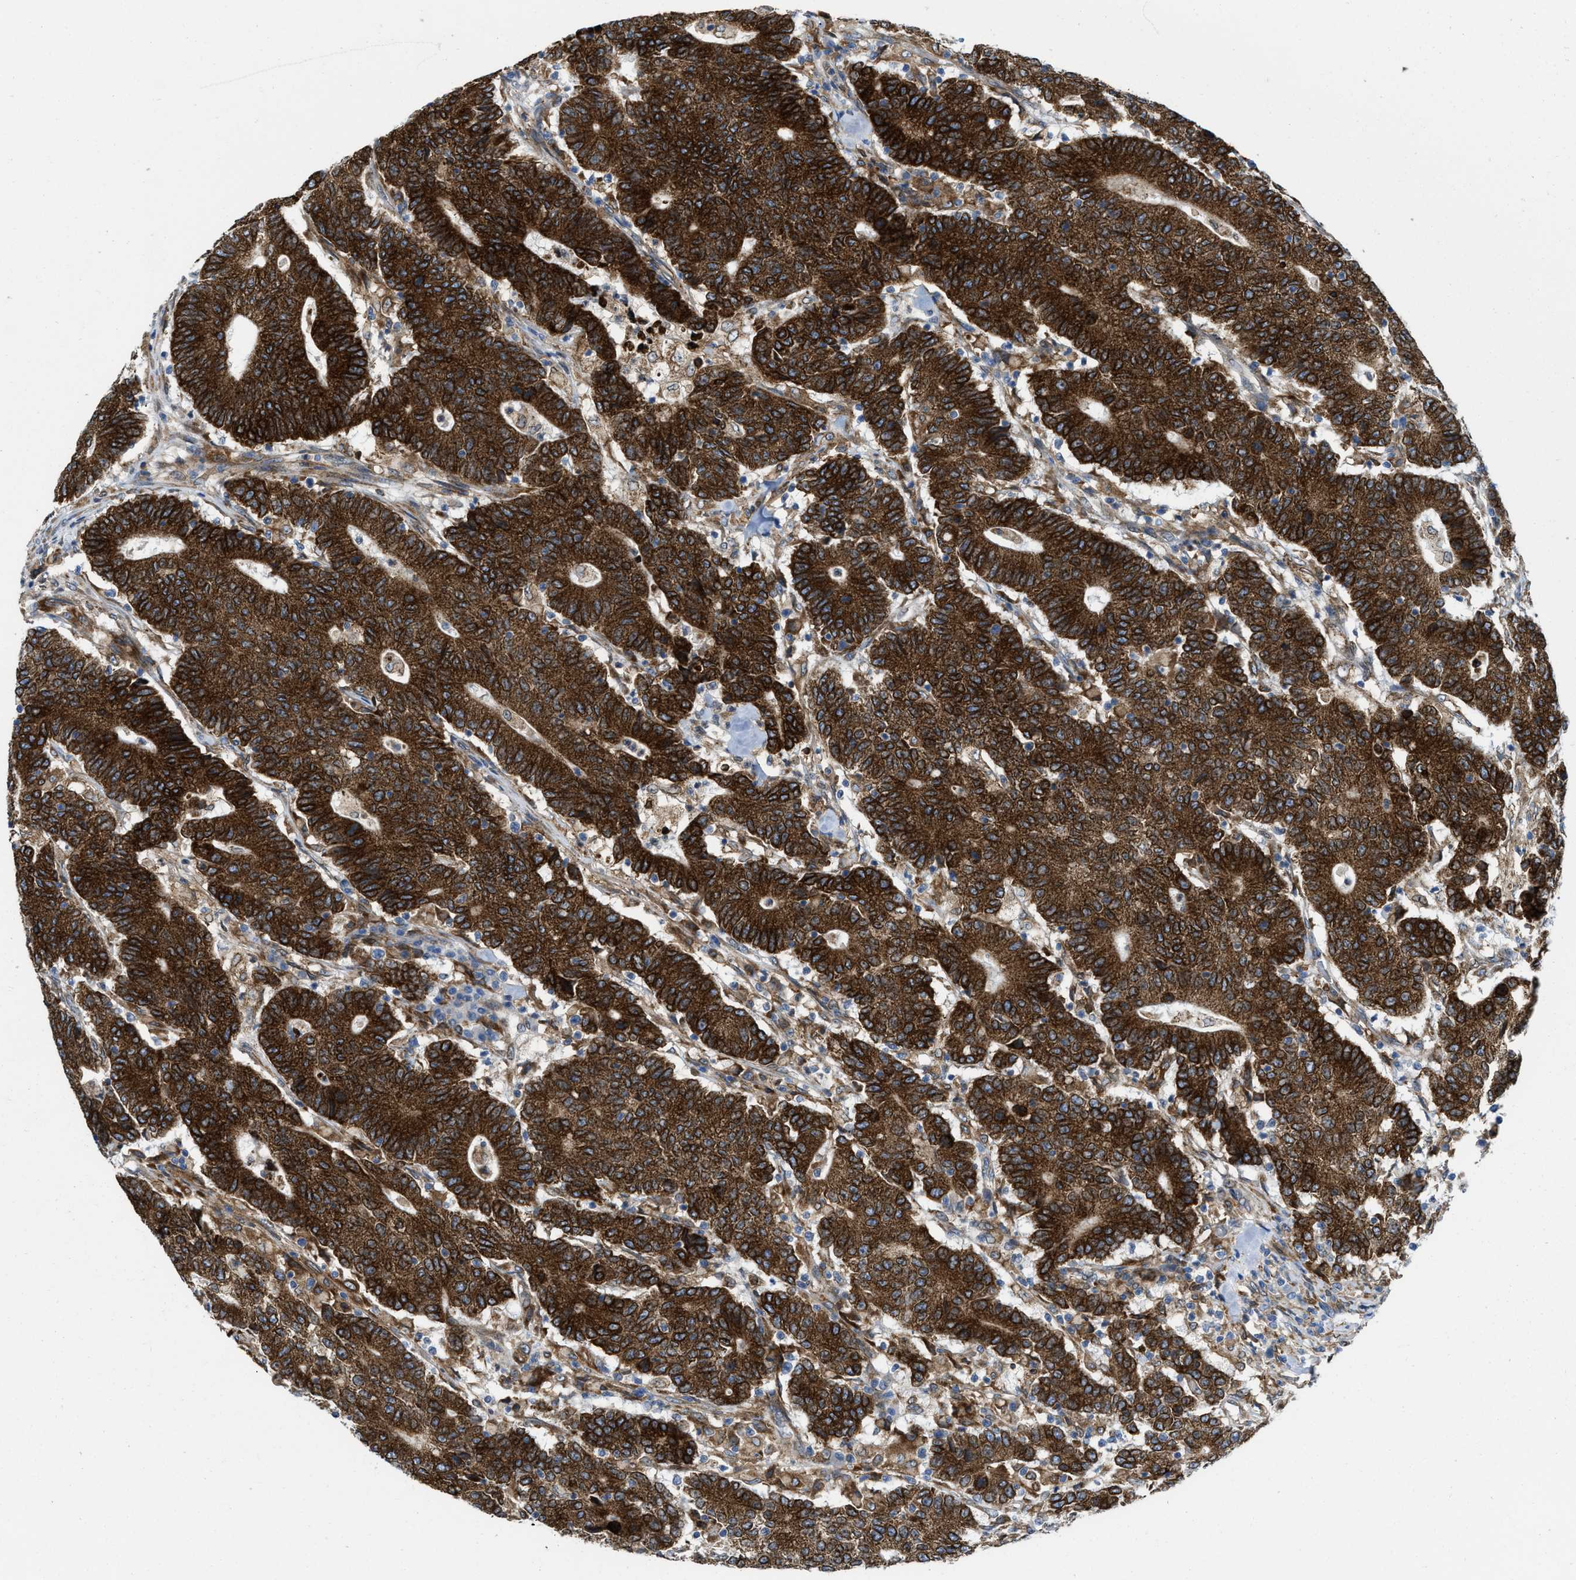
{"staining": {"intensity": "strong", "quantity": ">75%", "location": "cytoplasmic/membranous"}, "tissue": "colorectal cancer", "cell_type": "Tumor cells", "image_type": "cancer", "snomed": [{"axis": "morphology", "description": "Normal tissue, NOS"}, {"axis": "morphology", "description": "Adenocarcinoma, NOS"}, {"axis": "topography", "description": "Colon"}], "caption": "Colorectal cancer stained for a protein reveals strong cytoplasmic/membranous positivity in tumor cells. The protein of interest is stained brown, and the nuclei are stained in blue (DAB IHC with brightfield microscopy, high magnification).", "gene": "ERLIN2", "patient": {"sex": "female", "age": 75}}